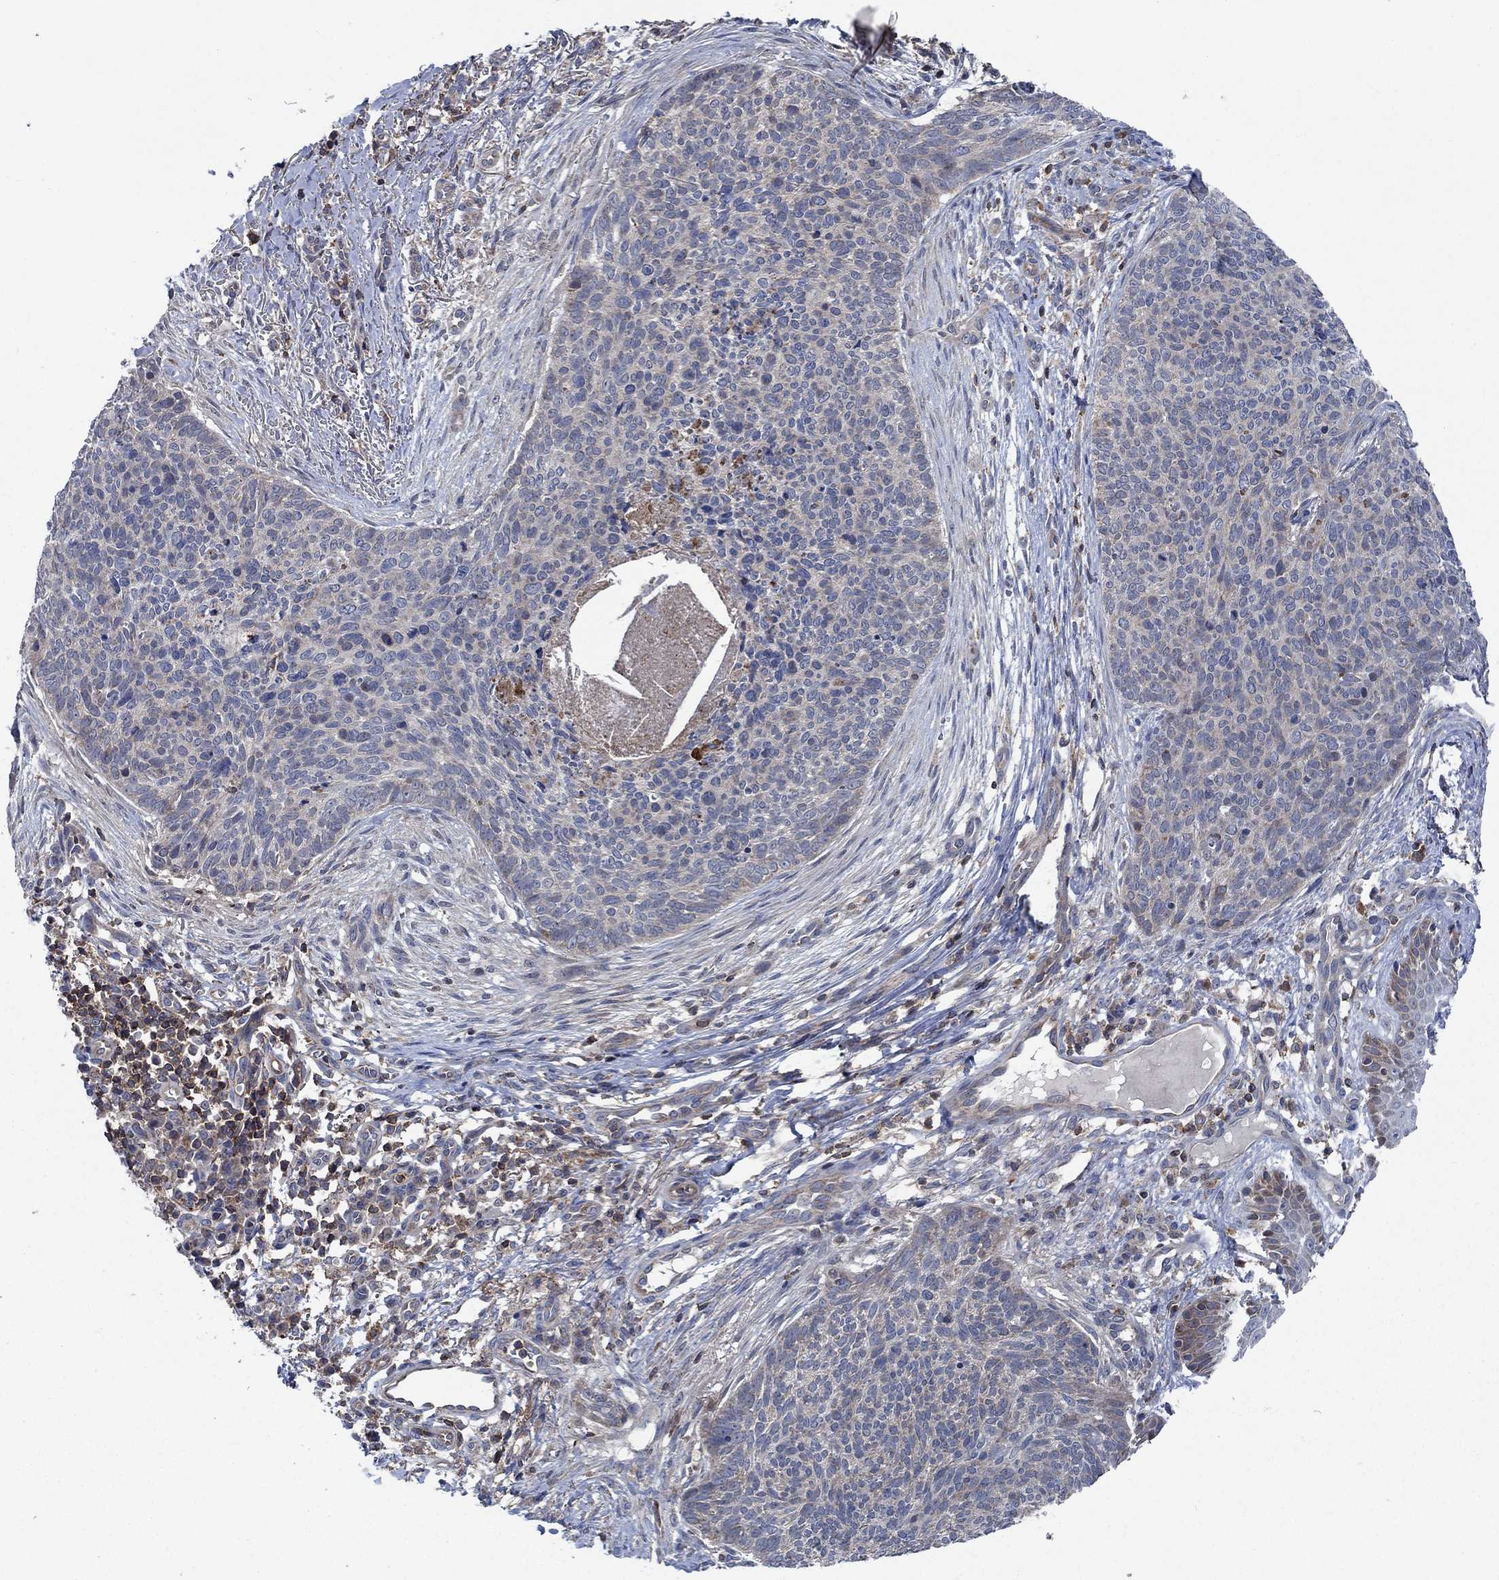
{"staining": {"intensity": "weak", "quantity": "25%-75%", "location": "cytoplasmic/membranous"}, "tissue": "skin cancer", "cell_type": "Tumor cells", "image_type": "cancer", "snomed": [{"axis": "morphology", "description": "Basal cell carcinoma"}, {"axis": "topography", "description": "Skin"}], "caption": "A low amount of weak cytoplasmic/membranous expression is present in about 25%-75% of tumor cells in skin cancer tissue.", "gene": "STXBP6", "patient": {"sex": "male", "age": 64}}